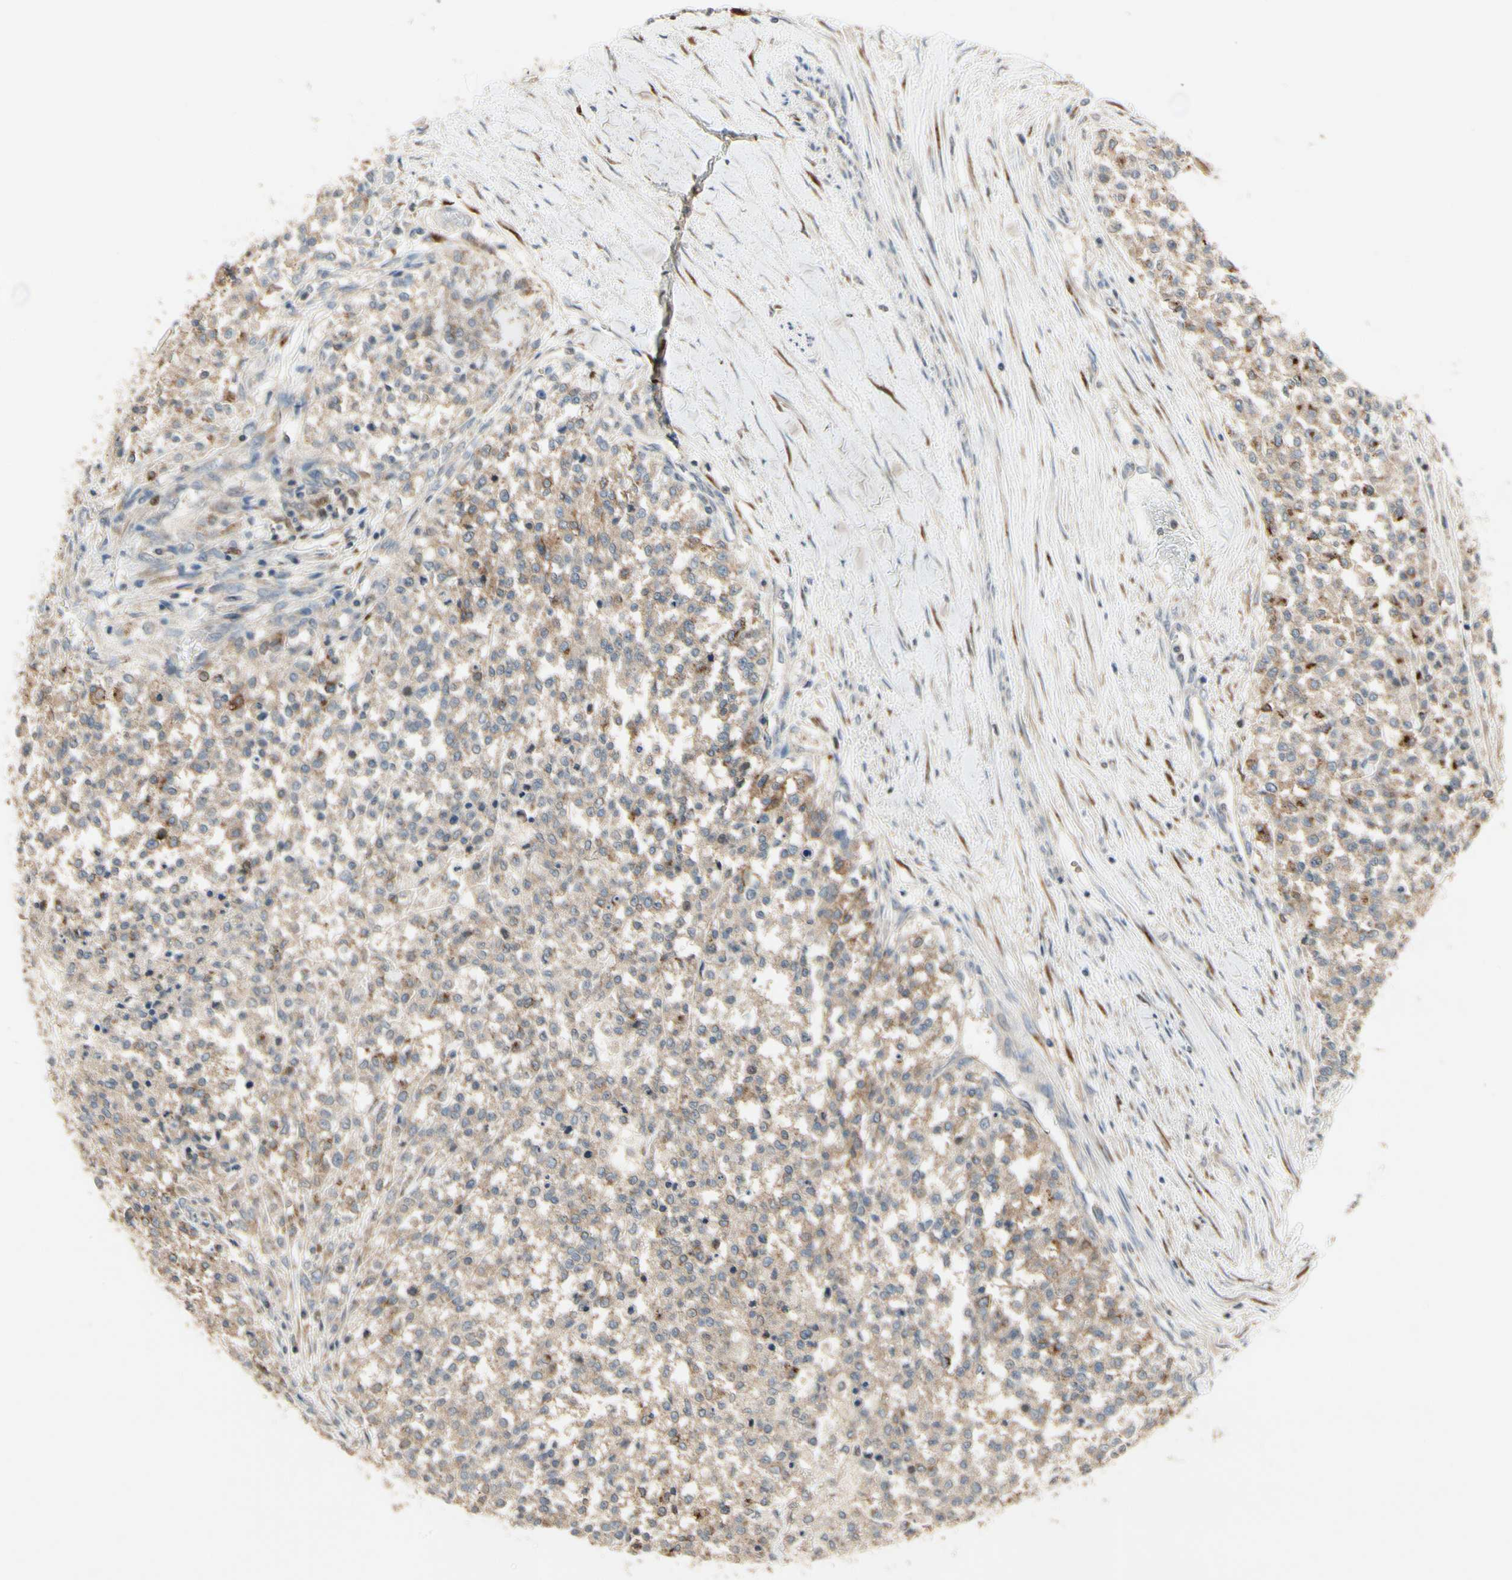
{"staining": {"intensity": "moderate", "quantity": "<25%", "location": "cytoplasmic/membranous"}, "tissue": "testis cancer", "cell_type": "Tumor cells", "image_type": "cancer", "snomed": [{"axis": "morphology", "description": "Seminoma, NOS"}, {"axis": "topography", "description": "Testis"}], "caption": "An immunohistochemistry image of neoplastic tissue is shown. Protein staining in brown highlights moderate cytoplasmic/membranous positivity in seminoma (testis) within tumor cells. Nuclei are stained in blue.", "gene": "CGREF1", "patient": {"sex": "male", "age": 59}}